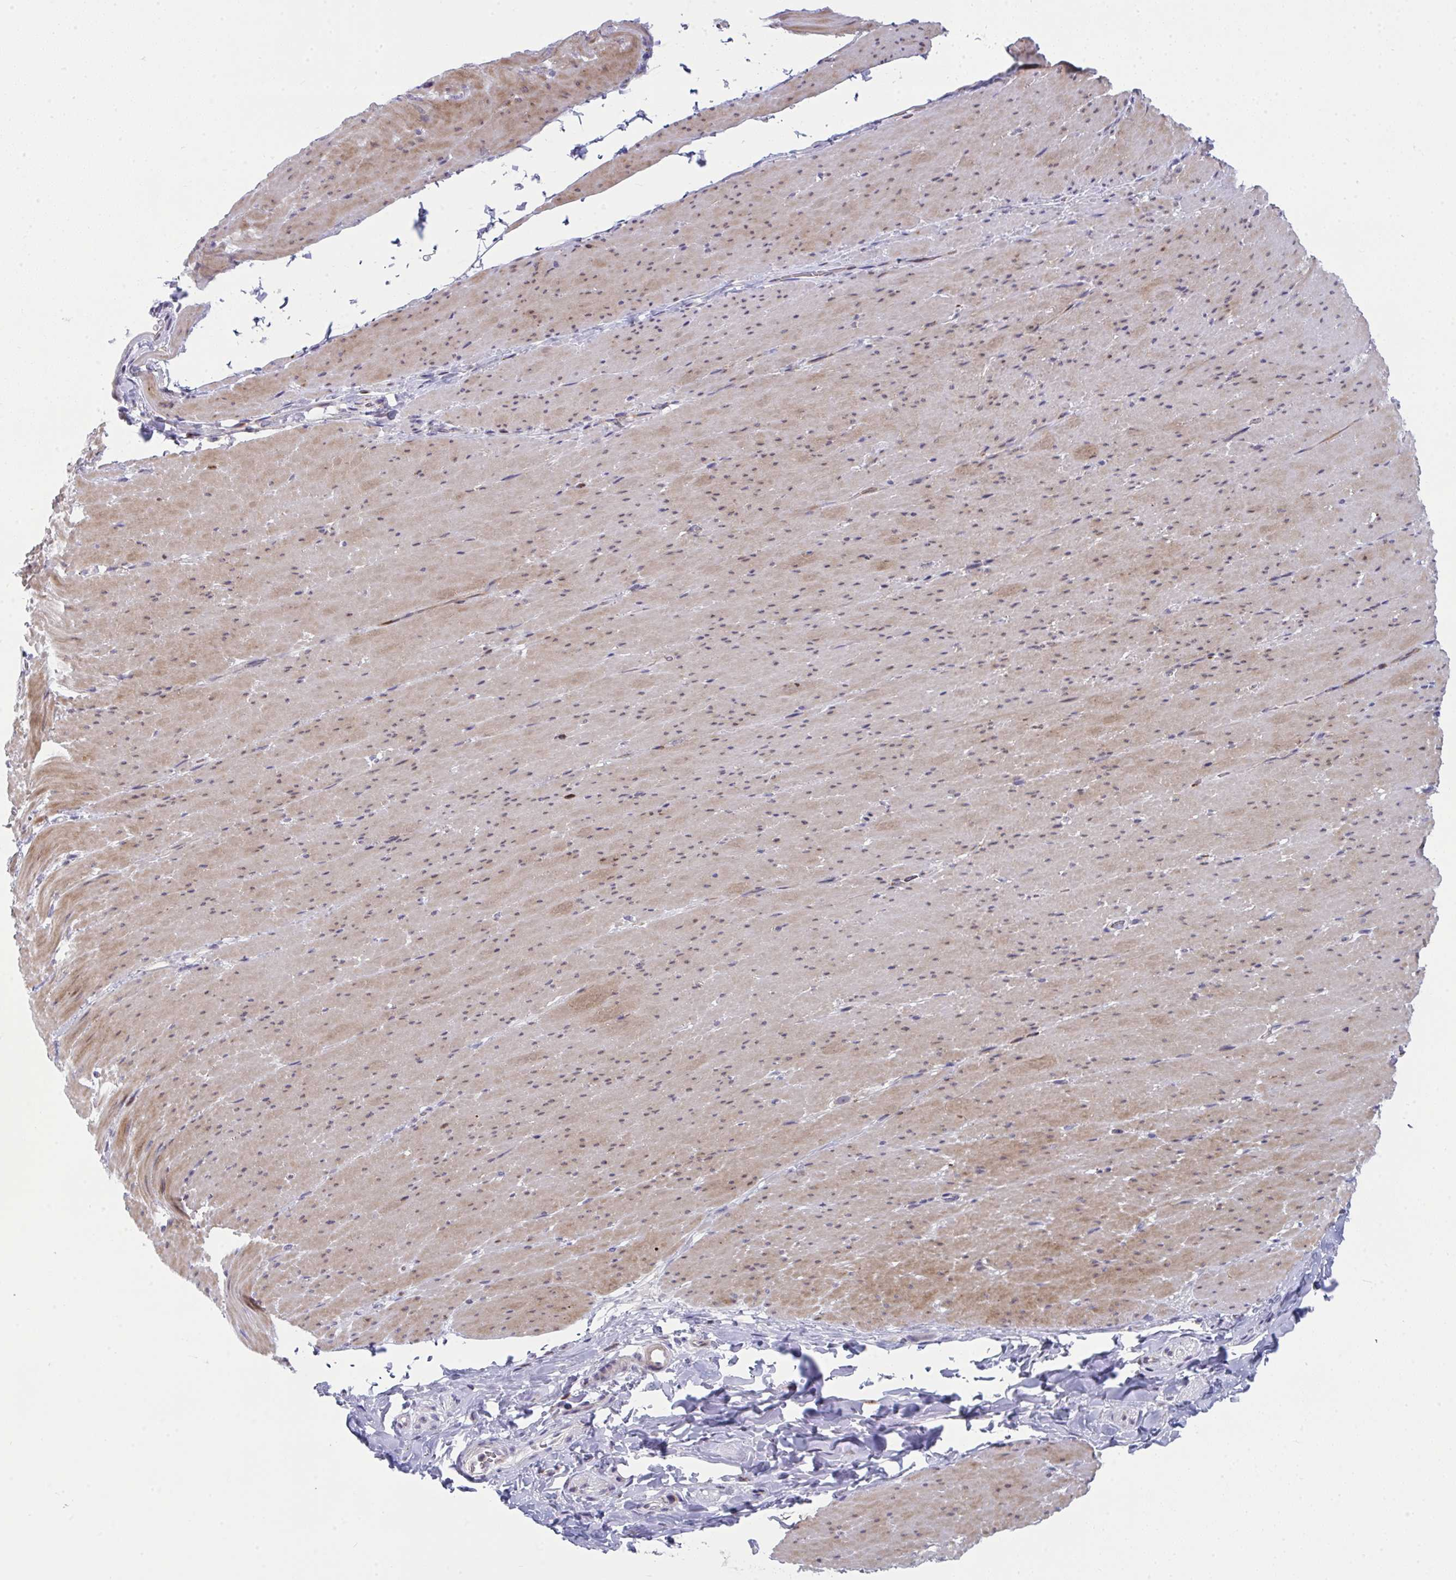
{"staining": {"intensity": "weak", "quantity": "25%-75%", "location": "cytoplasmic/membranous,nuclear"}, "tissue": "smooth muscle", "cell_type": "Smooth muscle cells", "image_type": "normal", "snomed": [{"axis": "morphology", "description": "Normal tissue, NOS"}, {"axis": "topography", "description": "Smooth muscle"}, {"axis": "topography", "description": "Rectum"}], "caption": "Smooth muscle was stained to show a protein in brown. There is low levels of weak cytoplasmic/membranous,nuclear expression in about 25%-75% of smooth muscle cells. (DAB (3,3'-diaminobenzidine) IHC, brown staining for protein, blue staining for nuclei).", "gene": "AOC2", "patient": {"sex": "male", "age": 53}}